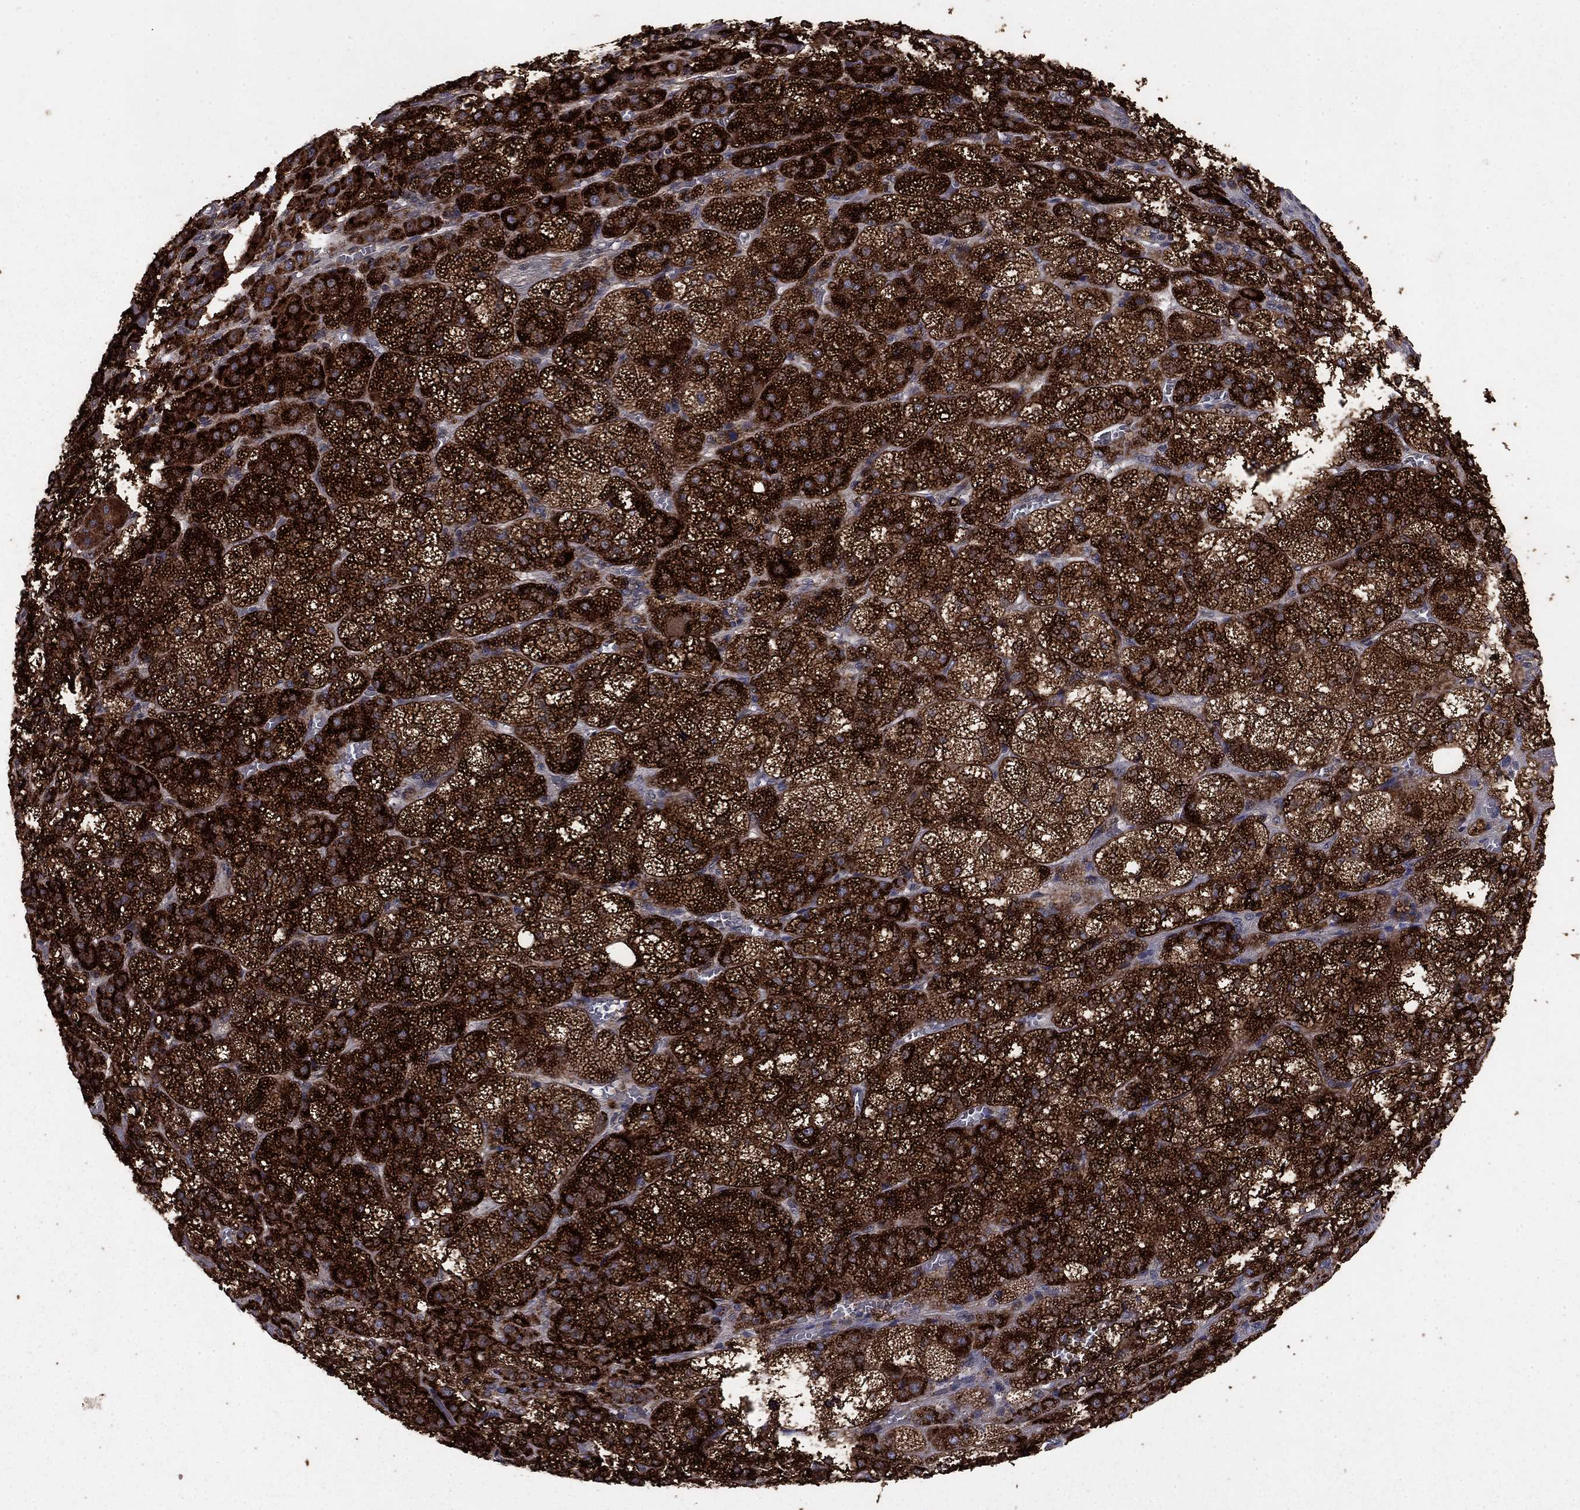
{"staining": {"intensity": "strong", "quantity": ">75%", "location": "cytoplasmic/membranous"}, "tissue": "adrenal gland", "cell_type": "Glandular cells", "image_type": "normal", "snomed": [{"axis": "morphology", "description": "Normal tissue, NOS"}, {"axis": "topography", "description": "Adrenal gland"}], "caption": "Strong cytoplasmic/membranous protein staining is present in about >75% of glandular cells in adrenal gland.", "gene": "DHRS1", "patient": {"sex": "female", "age": 60}}